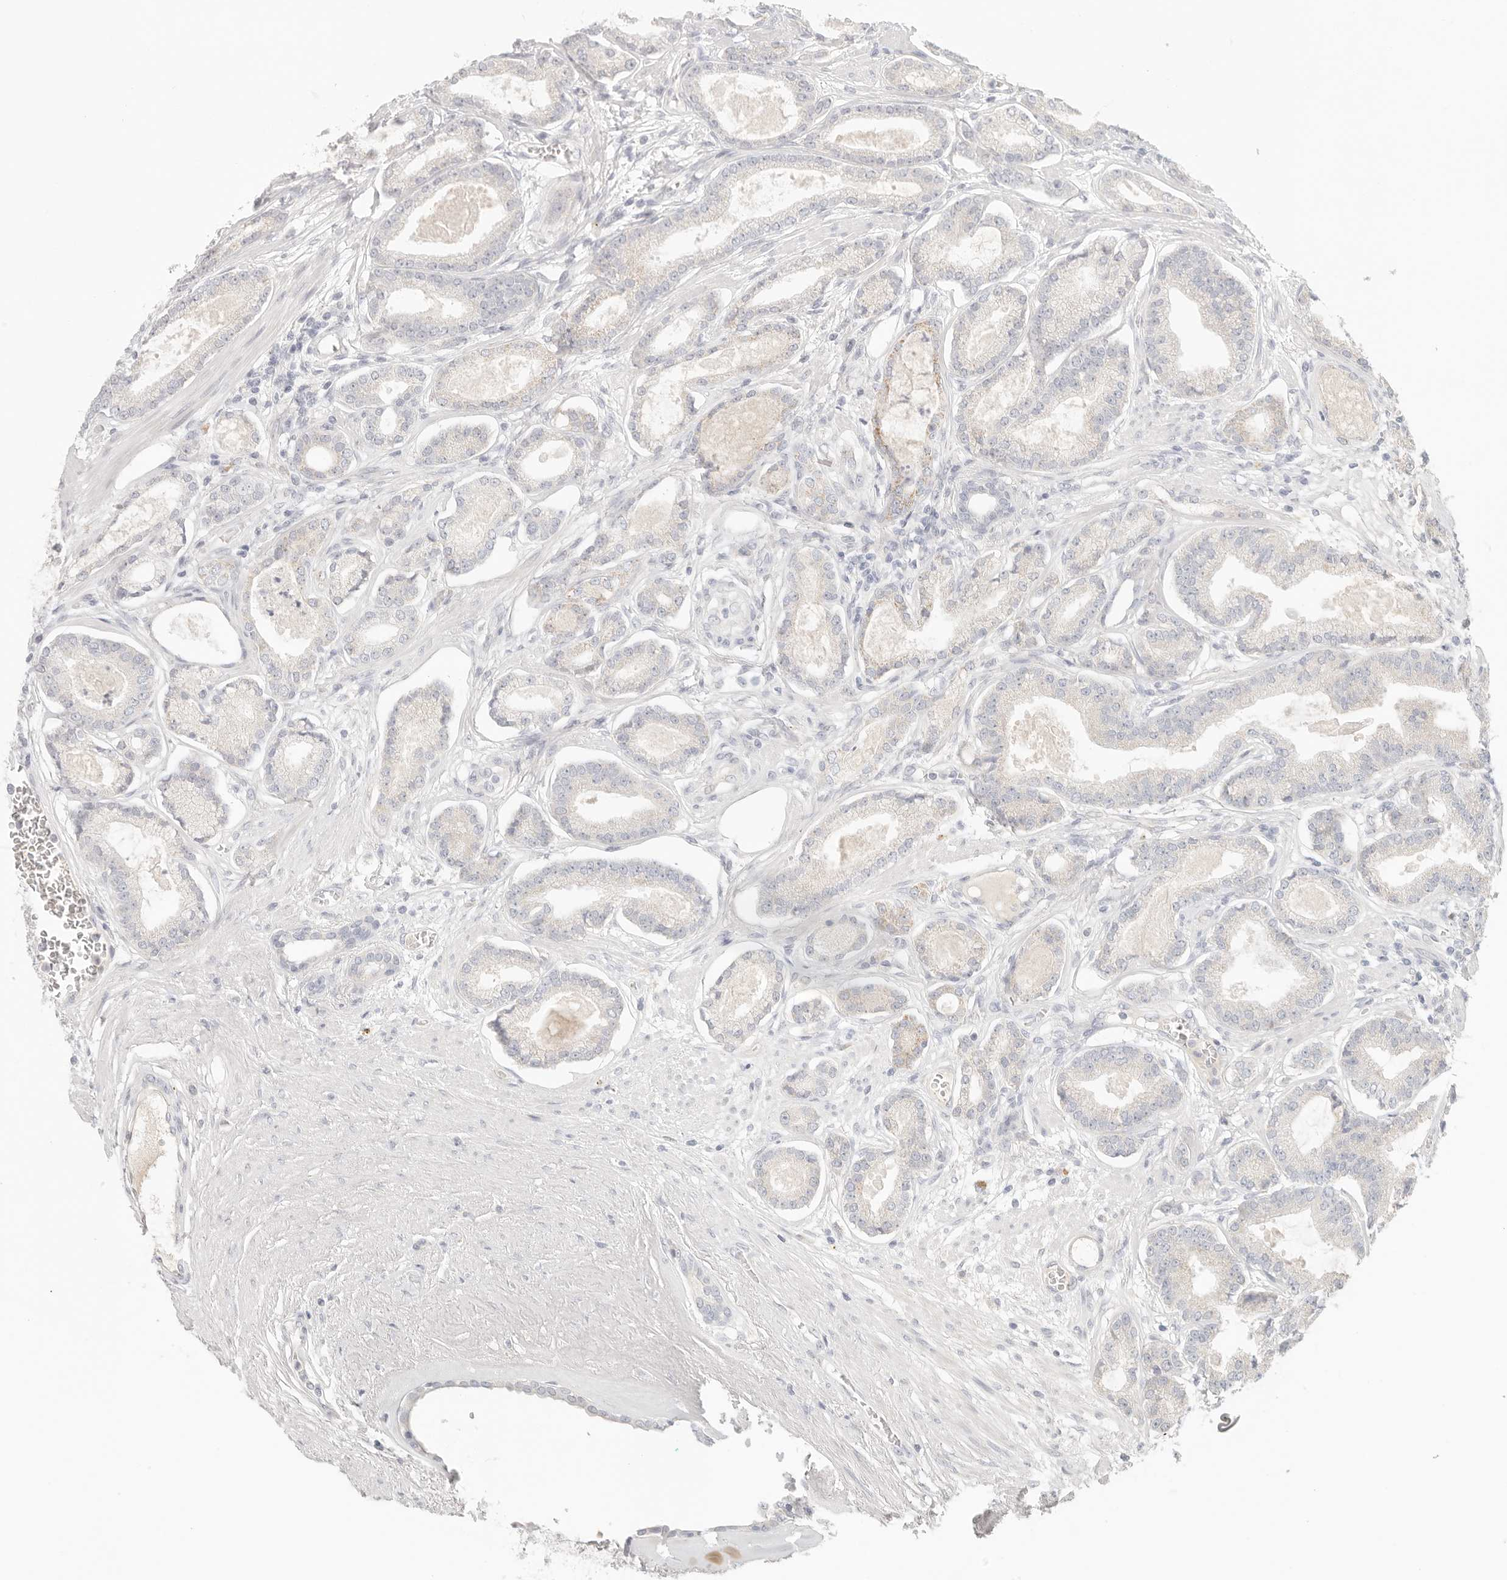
{"staining": {"intensity": "negative", "quantity": "none", "location": "none"}, "tissue": "prostate cancer", "cell_type": "Tumor cells", "image_type": "cancer", "snomed": [{"axis": "morphology", "description": "Adenocarcinoma, Low grade"}, {"axis": "topography", "description": "Prostate"}], "caption": "A photomicrograph of human prostate cancer (low-grade adenocarcinoma) is negative for staining in tumor cells.", "gene": "SPHK1", "patient": {"sex": "male", "age": 60}}